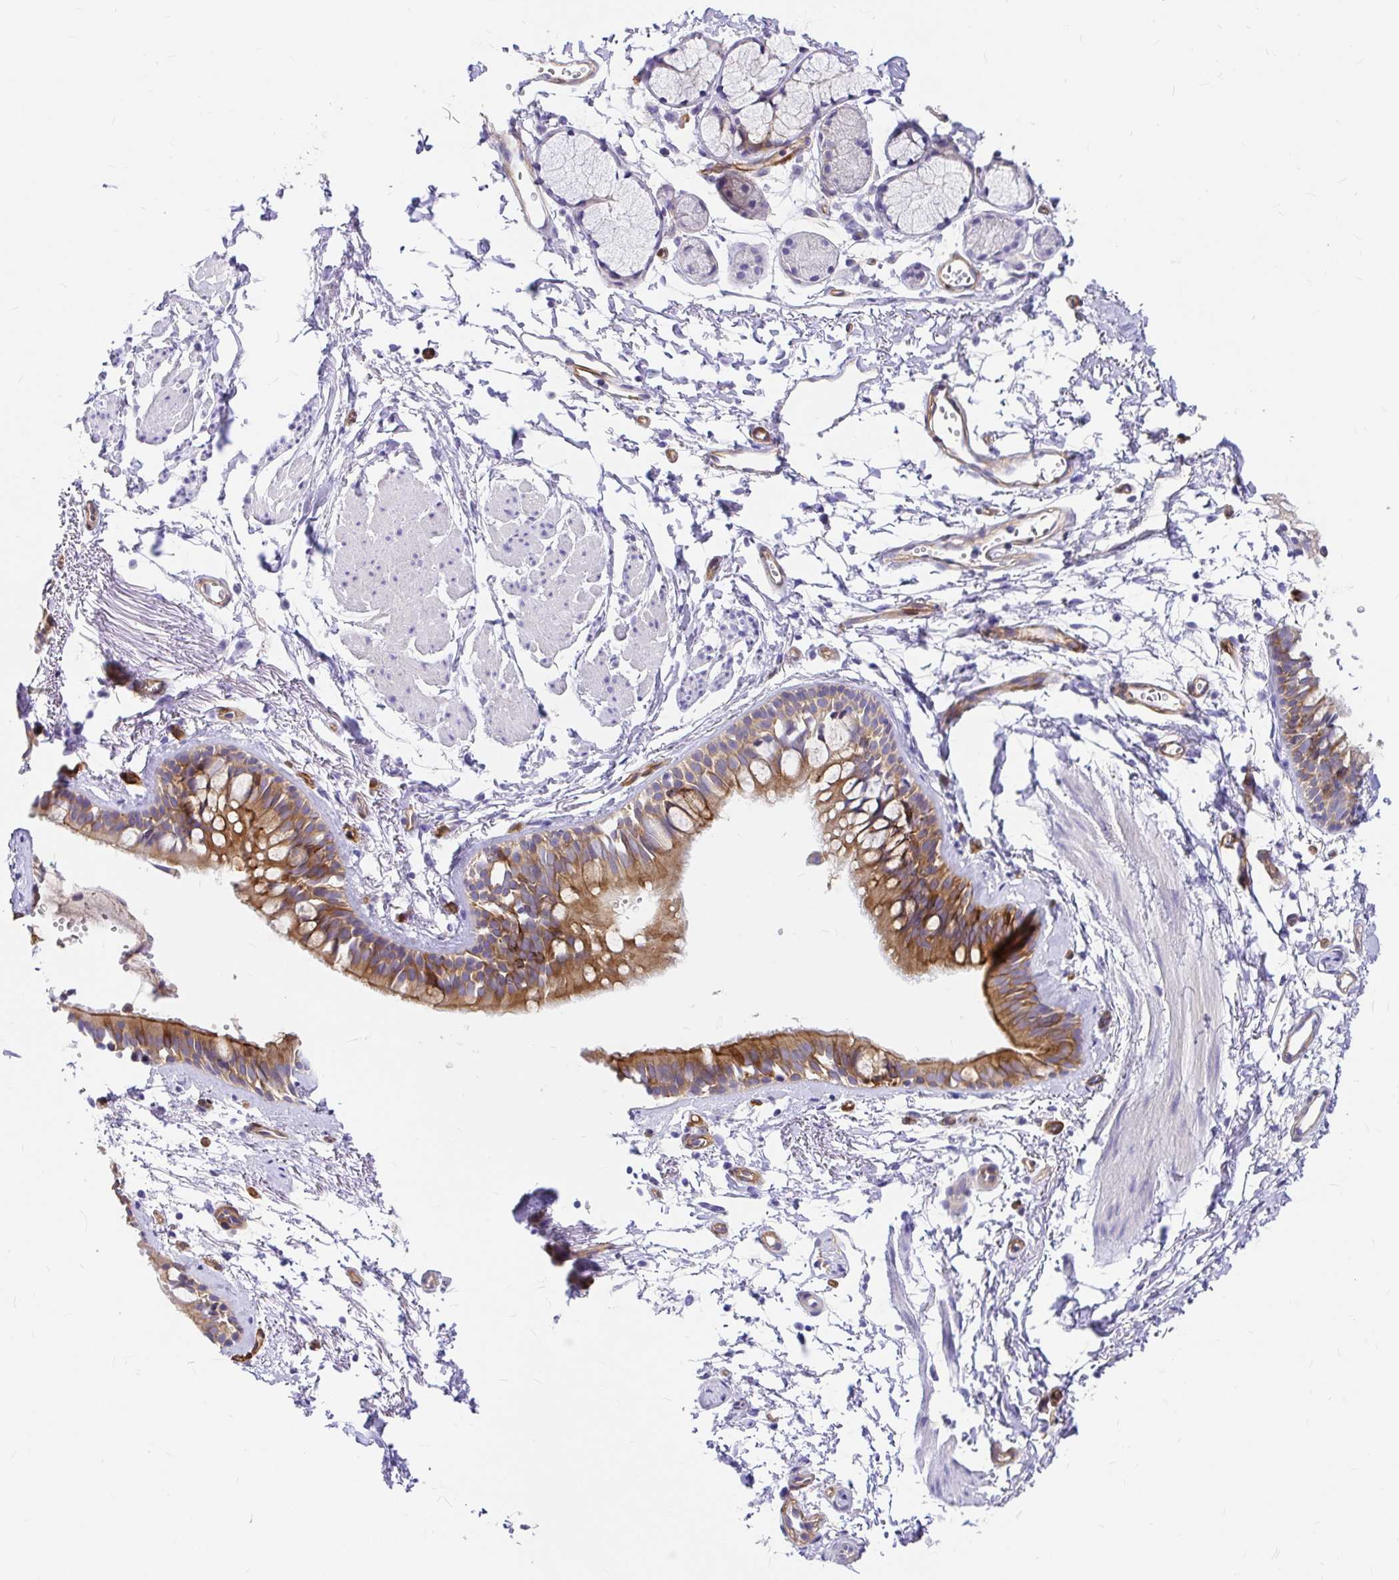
{"staining": {"intensity": "moderate", "quantity": ">75%", "location": "cytoplasmic/membranous"}, "tissue": "bronchus", "cell_type": "Respiratory epithelial cells", "image_type": "normal", "snomed": [{"axis": "morphology", "description": "Normal tissue, NOS"}, {"axis": "topography", "description": "Cartilage tissue"}, {"axis": "topography", "description": "Bronchus"}, {"axis": "topography", "description": "Peripheral nerve tissue"}], "caption": "The immunohistochemical stain labels moderate cytoplasmic/membranous expression in respiratory epithelial cells of benign bronchus. The staining was performed using DAB, with brown indicating positive protein expression. Nuclei are stained blue with hematoxylin.", "gene": "MYO1B", "patient": {"sex": "female", "age": 59}}